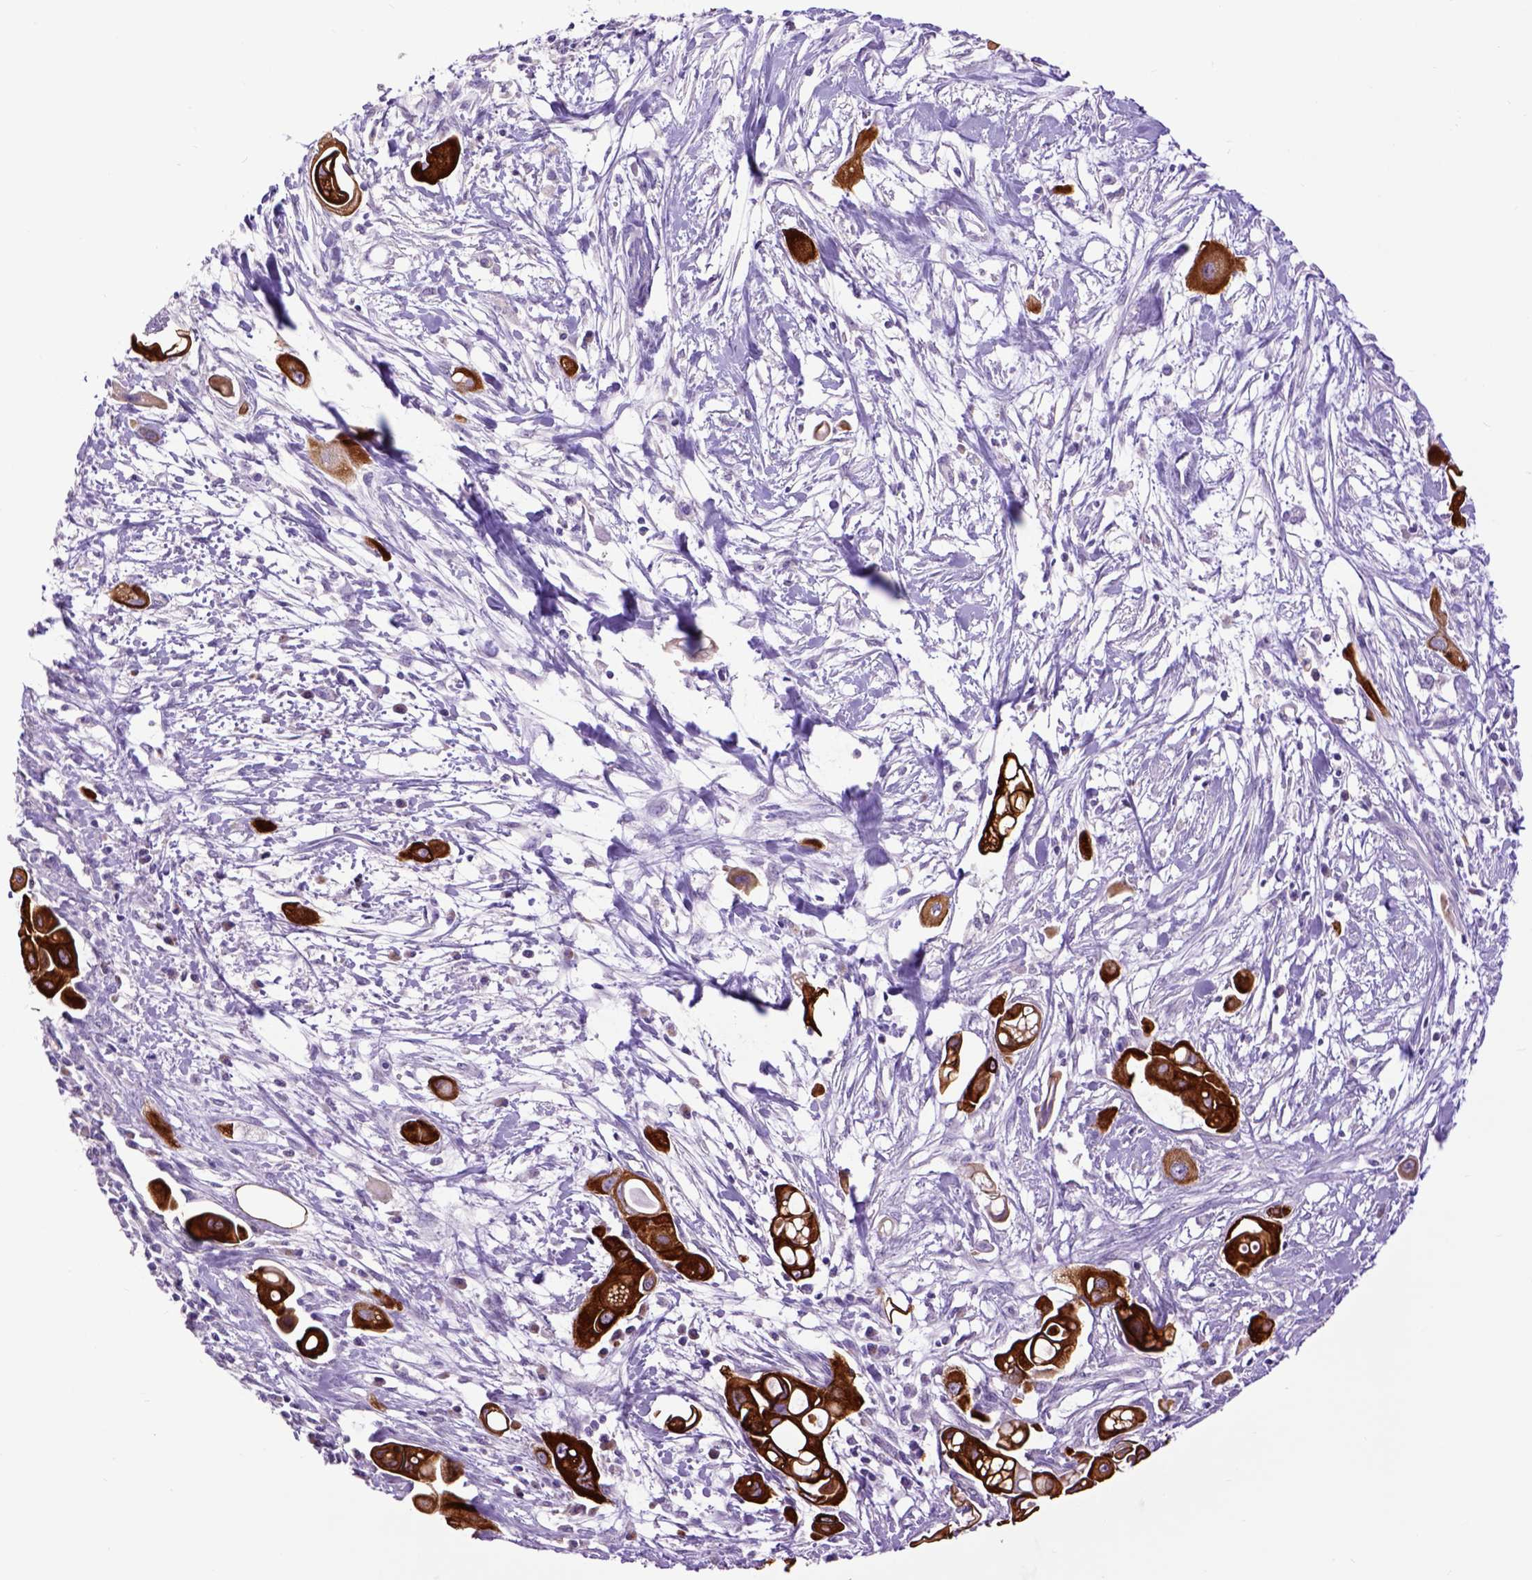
{"staining": {"intensity": "strong", "quantity": ">75%", "location": "cytoplasmic/membranous"}, "tissue": "pancreatic cancer", "cell_type": "Tumor cells", "image_type": "cancer", "snomed": [{"axis": "morphology", "description": "Adenocarcinoma, NOS"}, {"axis": "topography", "description": "Pancreas"}], "caption": "An IHC micrograph of tumor tissue is shown. Protein staining in brown labels strong cytoplasmic/membranous positivity in adenocarcinoma (pancreatic) within tumor cells. The staining was performed using DAB to visualize the protein expression in brown, while the nuclei were stained in blue with hematoxylin (Magnification: 20x).", "gene": "RAB25", "patient": {"sex": "male", "age": 50}}